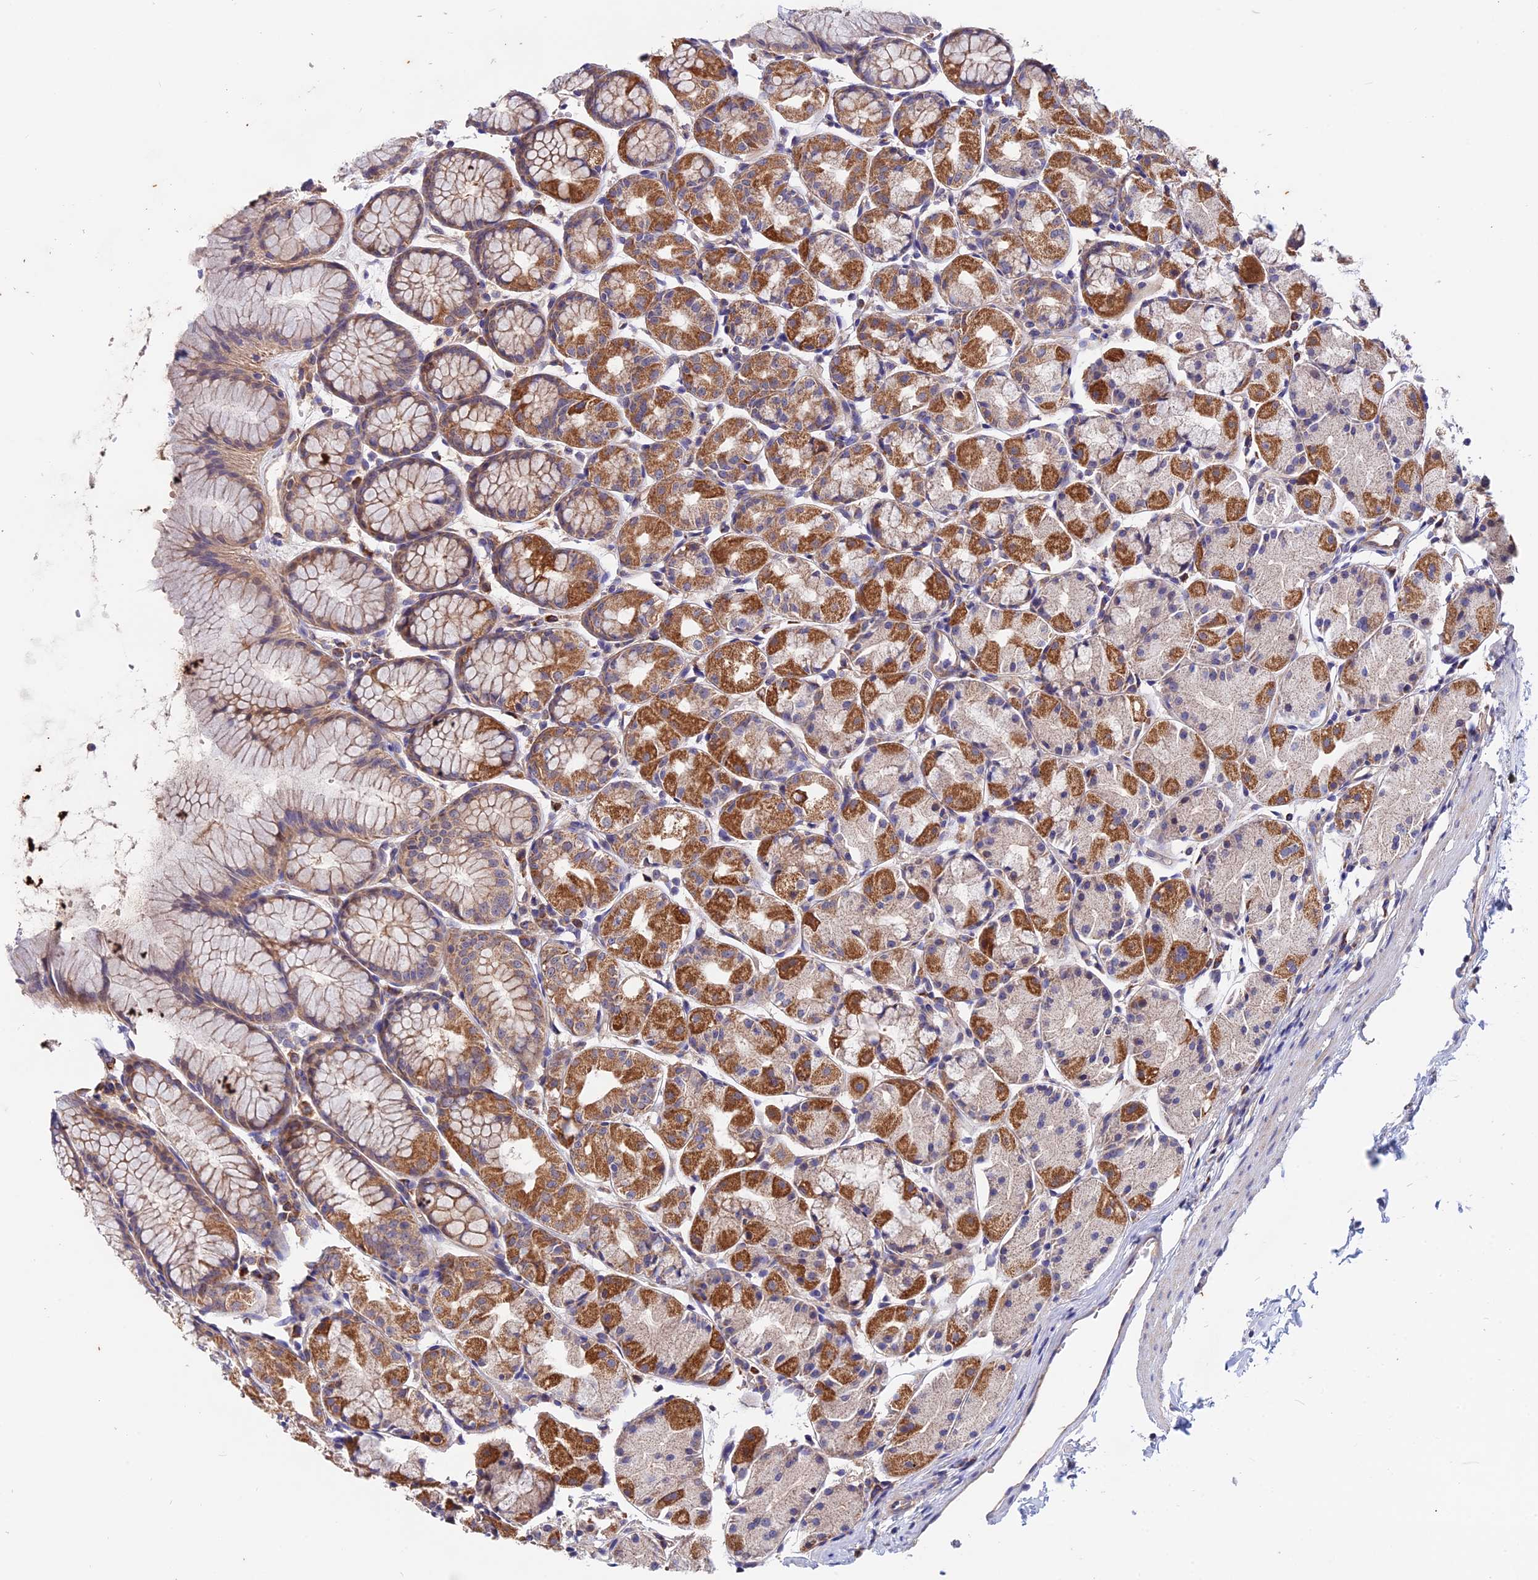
{"staining": {"intensity": "moderate", "quantity": "25%-75%", "location": "cytoplasmic/membranous"}, "tissue": "stomach", "cell_type": "Glandular cells", "image_type": "normal", "snomed": [{"axis": "morphology", "description": "Normal tissue, NOS"}, {"axis": "topography", "description": "Stomach, upper"}], "caption": "The micrograph exhibits immunohistochemical staining of normal stomach. There is moderate cytoplasmic/membranous staining is appreciated in about 25%-75% of glandular cells.", "gene": "HYCC1", "patient": {"sex": "male", "age": 47}}